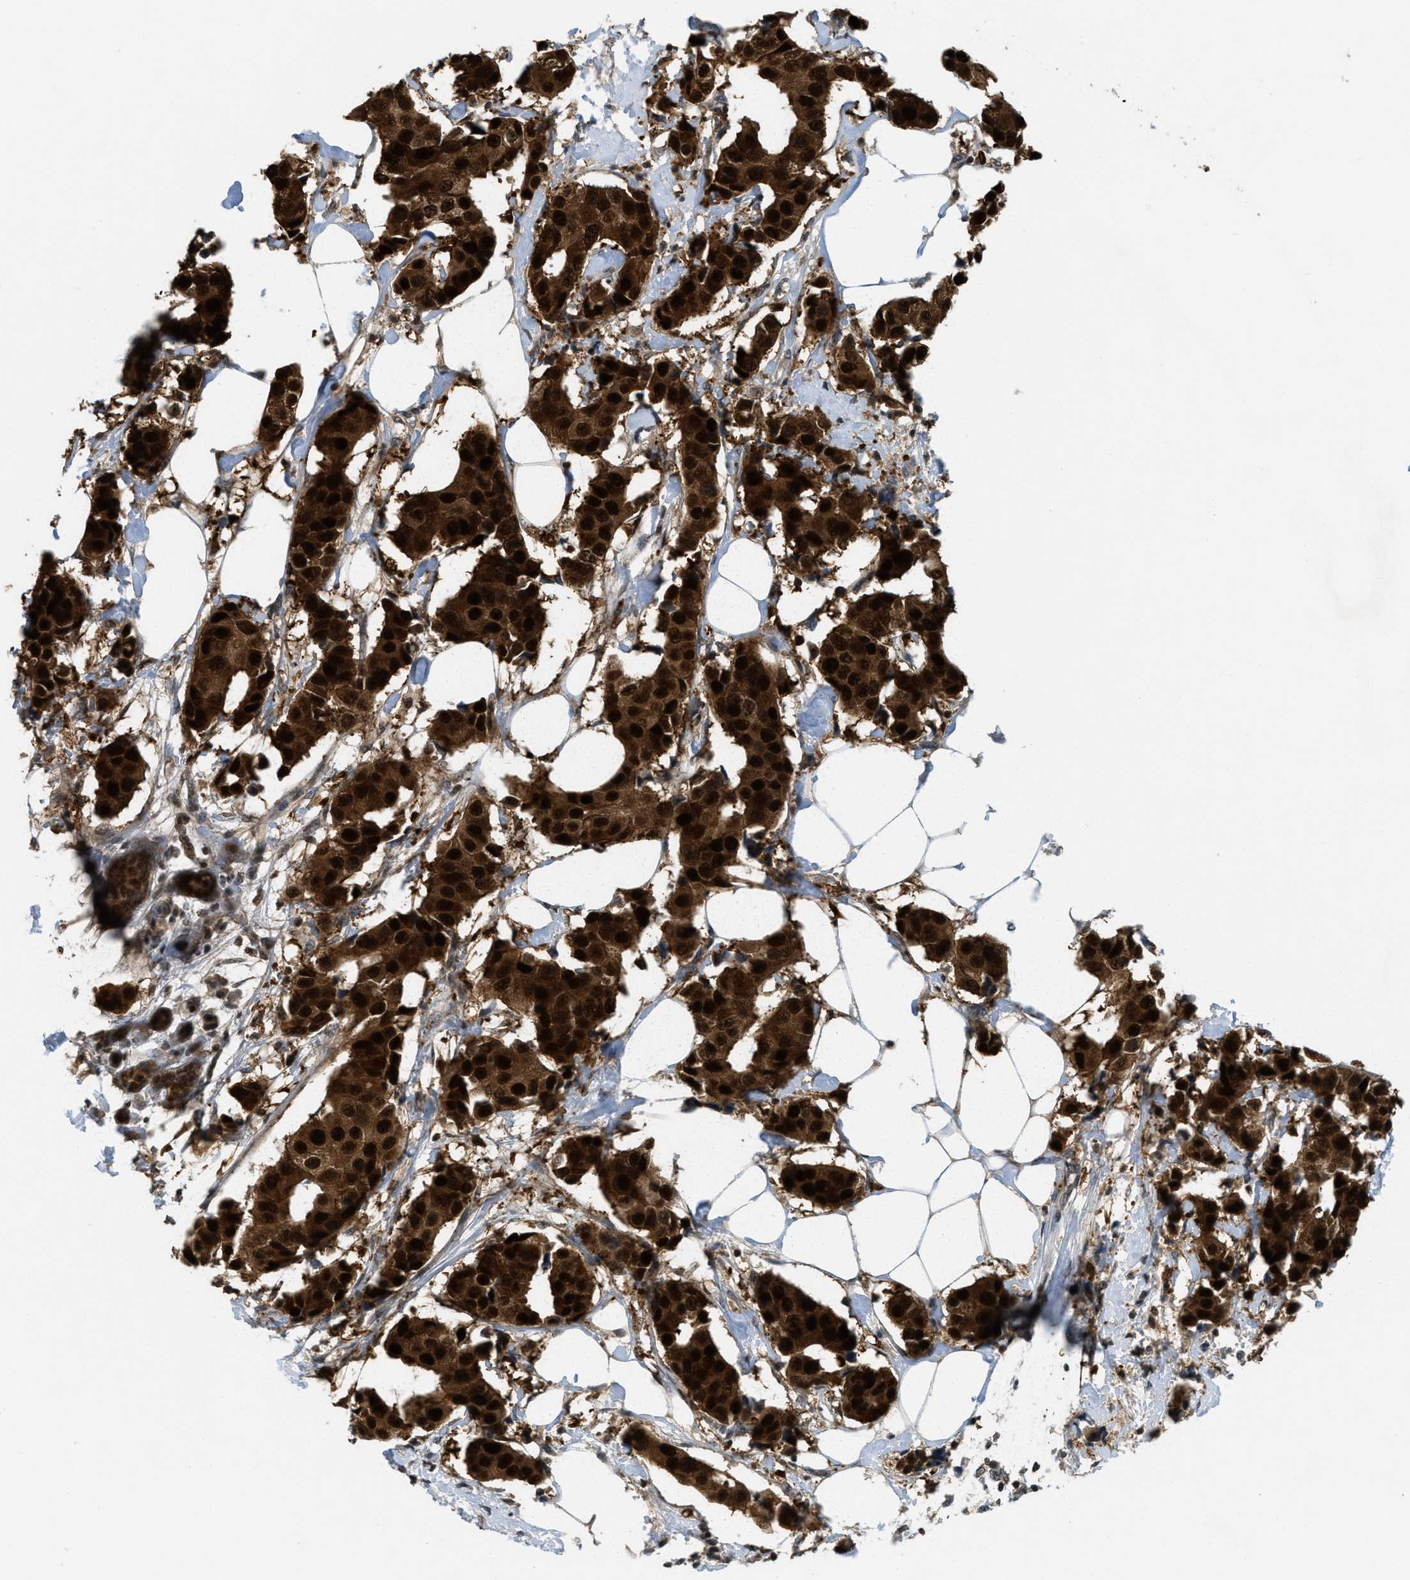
{"staining": {"intensity": "strong", "quantity": ">75%", "location": "cytoplasmic/membranous,nuclear"}, "tissue": "breast cancer", "cell_type": "Tumor cells", "image_type": "cancer", "snomed": [{"axis": "morphology", "description": "Normal tissue, NOS"}, {"axis": "morphology", "description": "Duct carcinoma"}, {"axis": "topography", "description": "Breast"}], "caption": "The immunohistochemical stain highlights strong cytoplasmic/membranous and nuclear staining in tumor cells of breast infiltrating ductal carcinoma tissue.", "gene": "DNAJB1", "patient": {"sex": "female", "age": 39}}